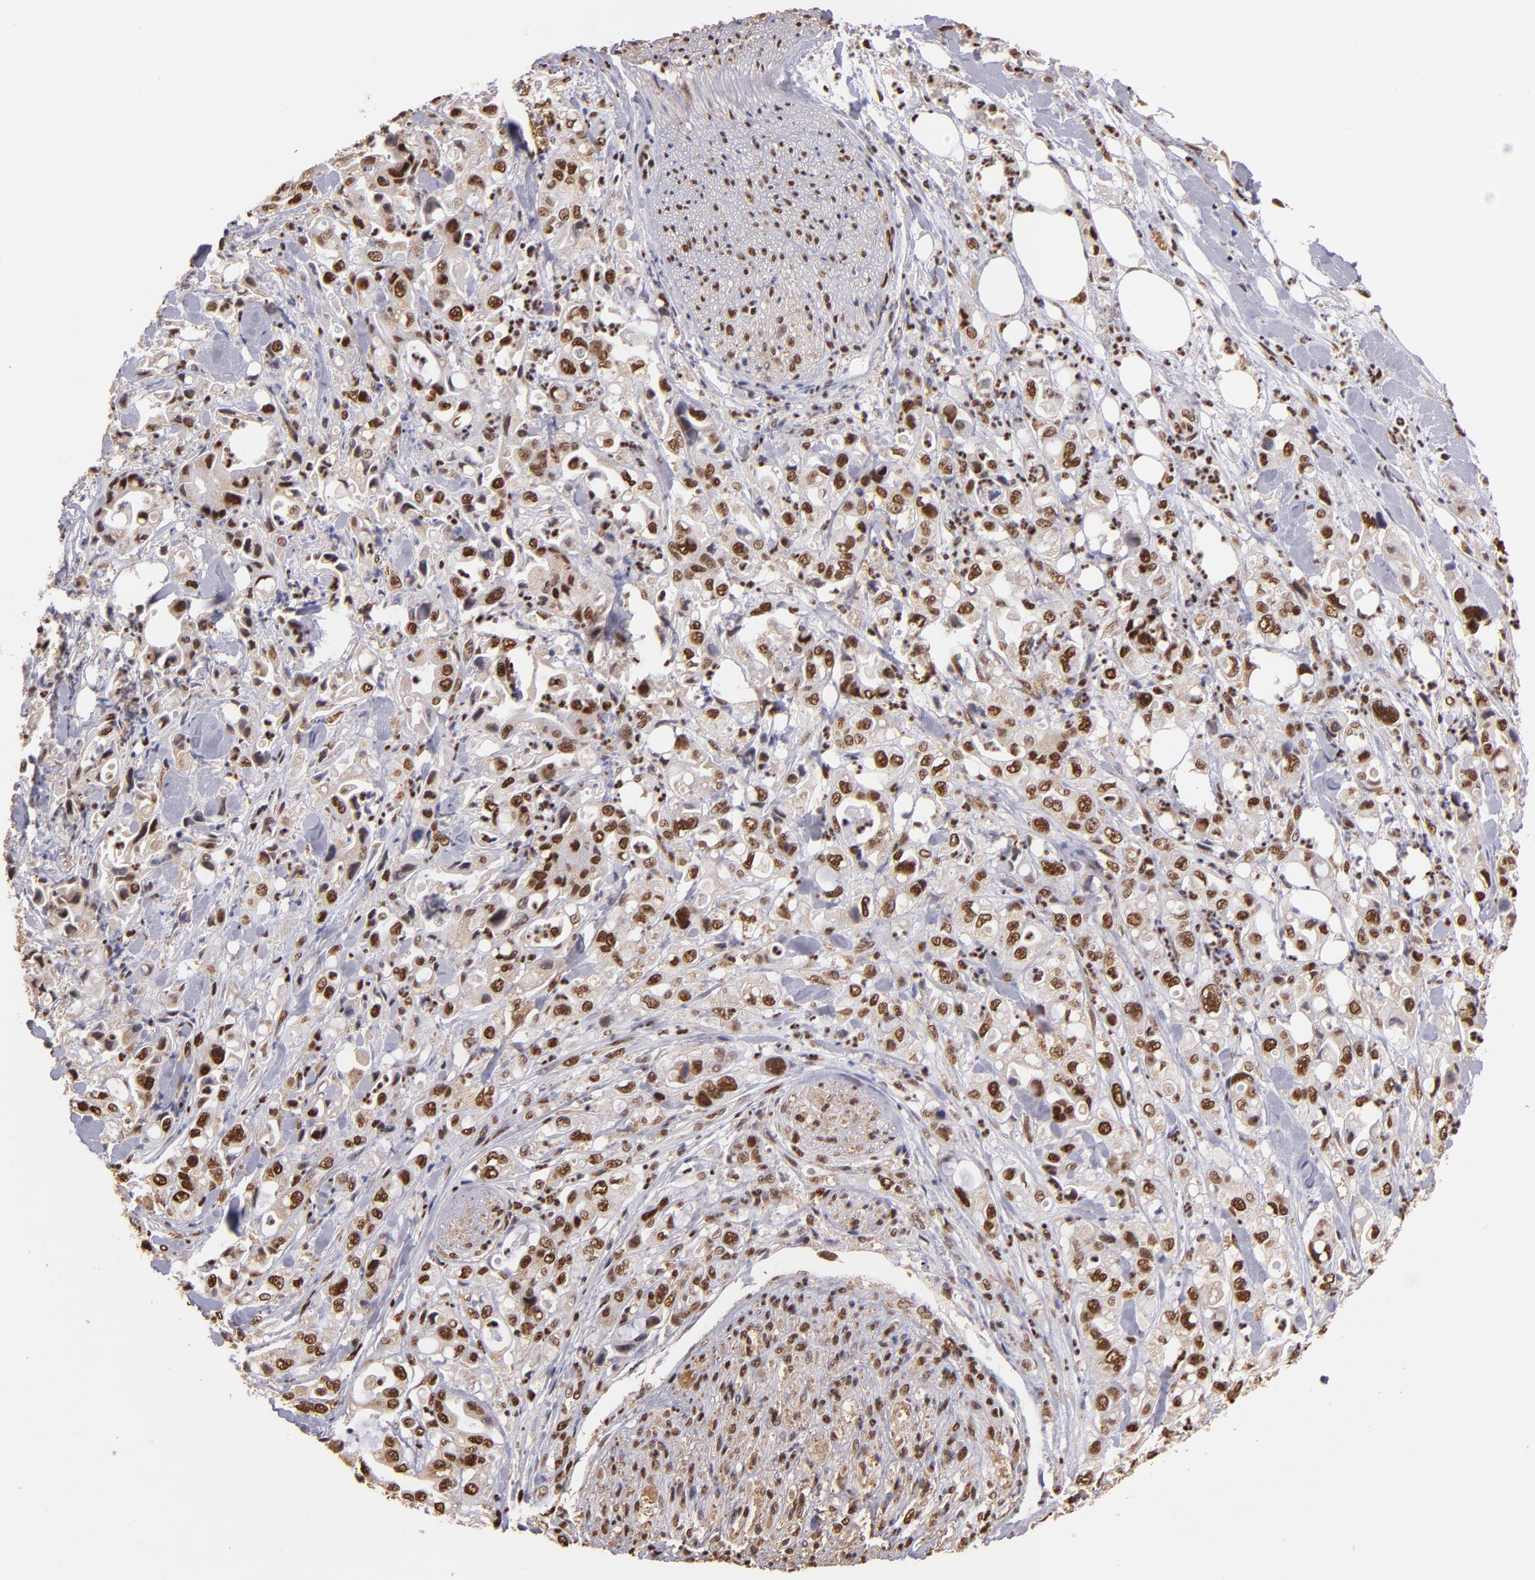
{"staining": {"intensity": "moderate", "quantity": ">75%", "location": "nuclear"}, "tissue": "pancreatic cancer", "cell_type": "Tumor cells", "image_type": "cancer", "snomed": [{"axis": "morphology", "description": "Adenocarcinoma, NOS"}, {"axis": "topography", "description": "Pancreas"}], "caption": "Moderate nuclear expression is seen in approximately >75% of tumor cells in pancreatic cancer (adenocarcinoma).", "gene": "SP1", "patient": {"sex": "male", "age": 70}}